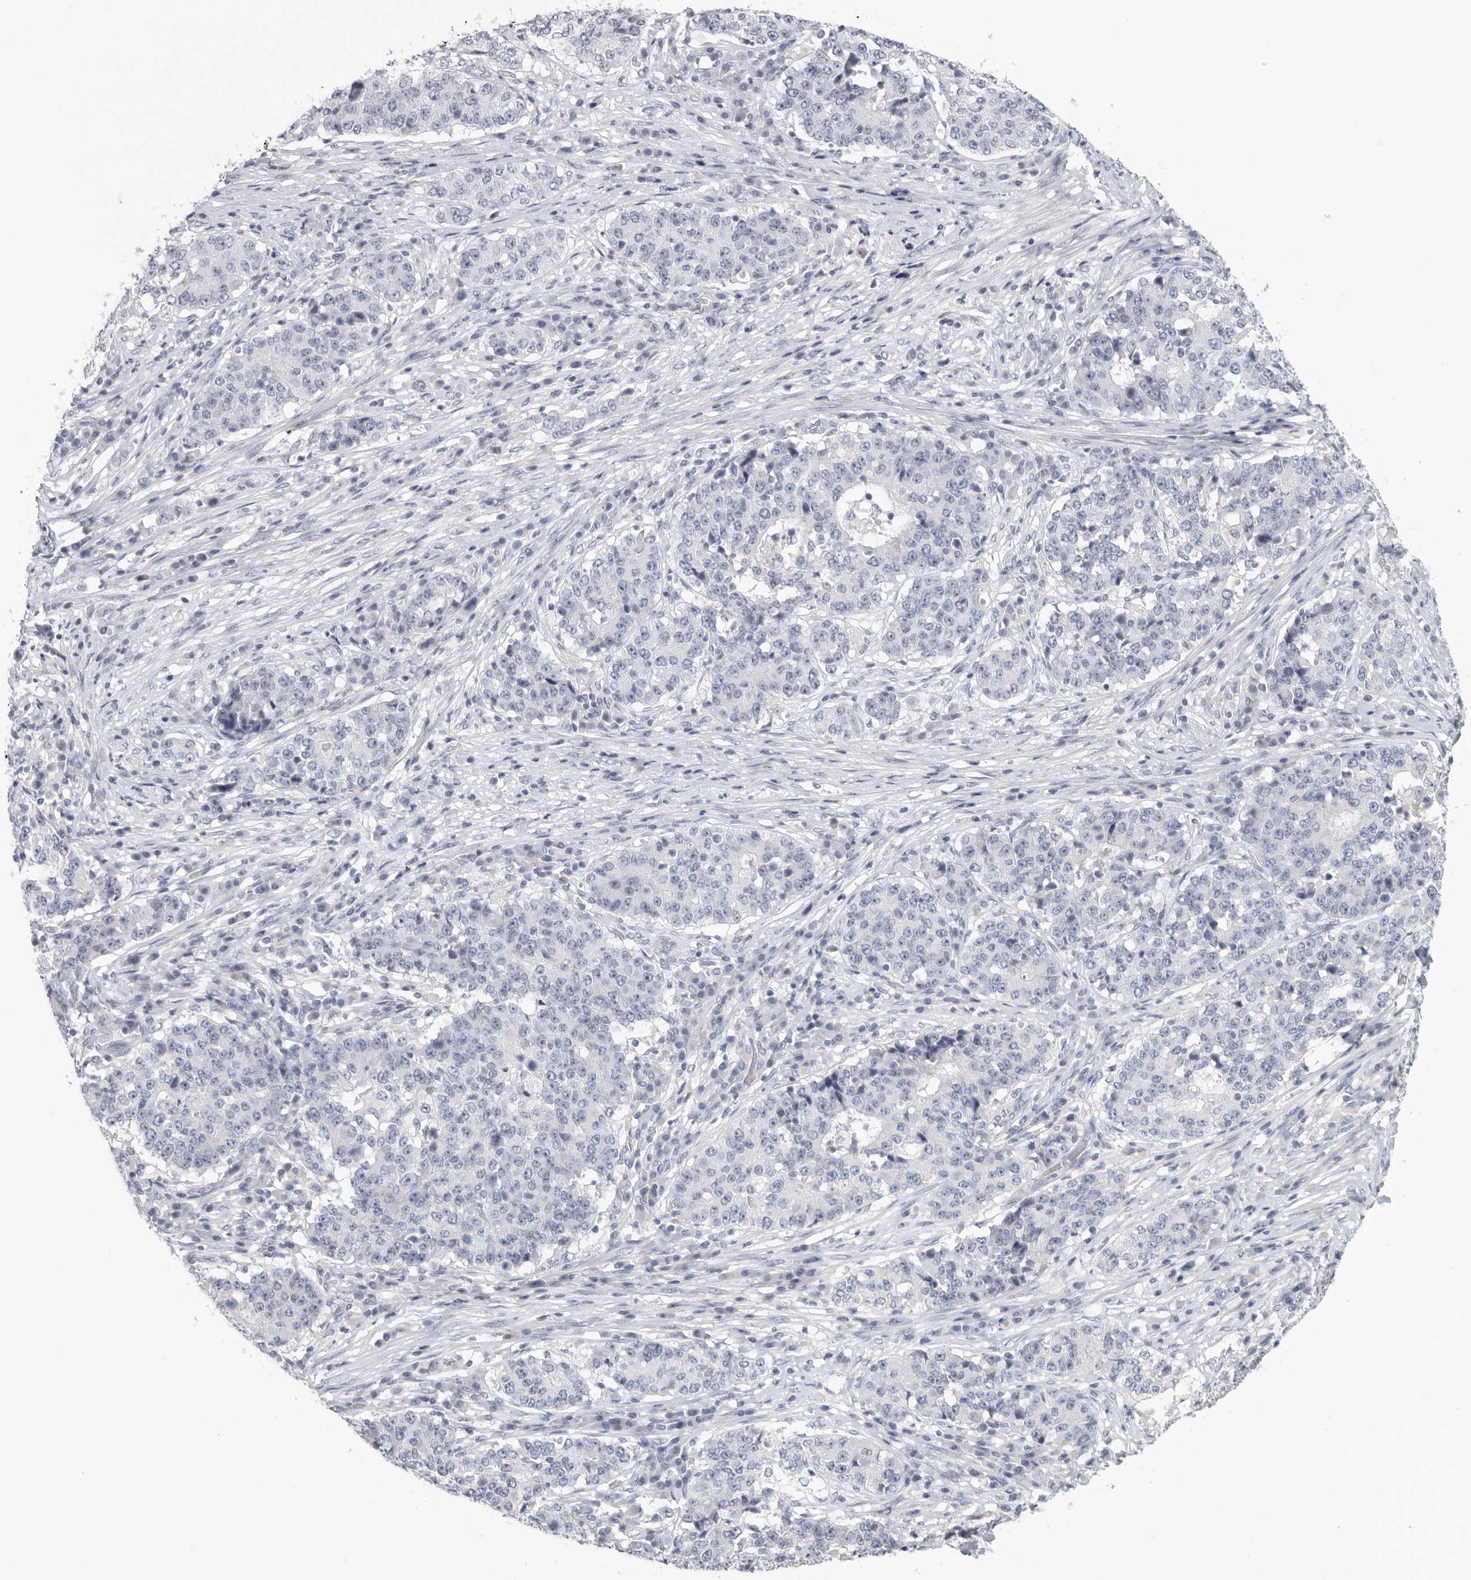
{"staining": {"intensity": "negative", "quantity": "none", "location": "none"}, "tissue": "stomach cancer", "cell_type": "Tumor cells", "image_type": "cancer", "snomed": [{"axis": "morphology", "description": "Adenocarcinoma, NOS"}, {"axis": "topography", "description": "Stomach"}], "caption": "The histopathology image reveals no significant staining in tumor cells of stomach cancer. (DAB (3,3'-diaminobenzidine) immunohistochemistry (IHC) visualized using brightfield microscopy, high magnification).", "gene": "DNAJC11", "patient": {"sex": "male", "age": 59}}